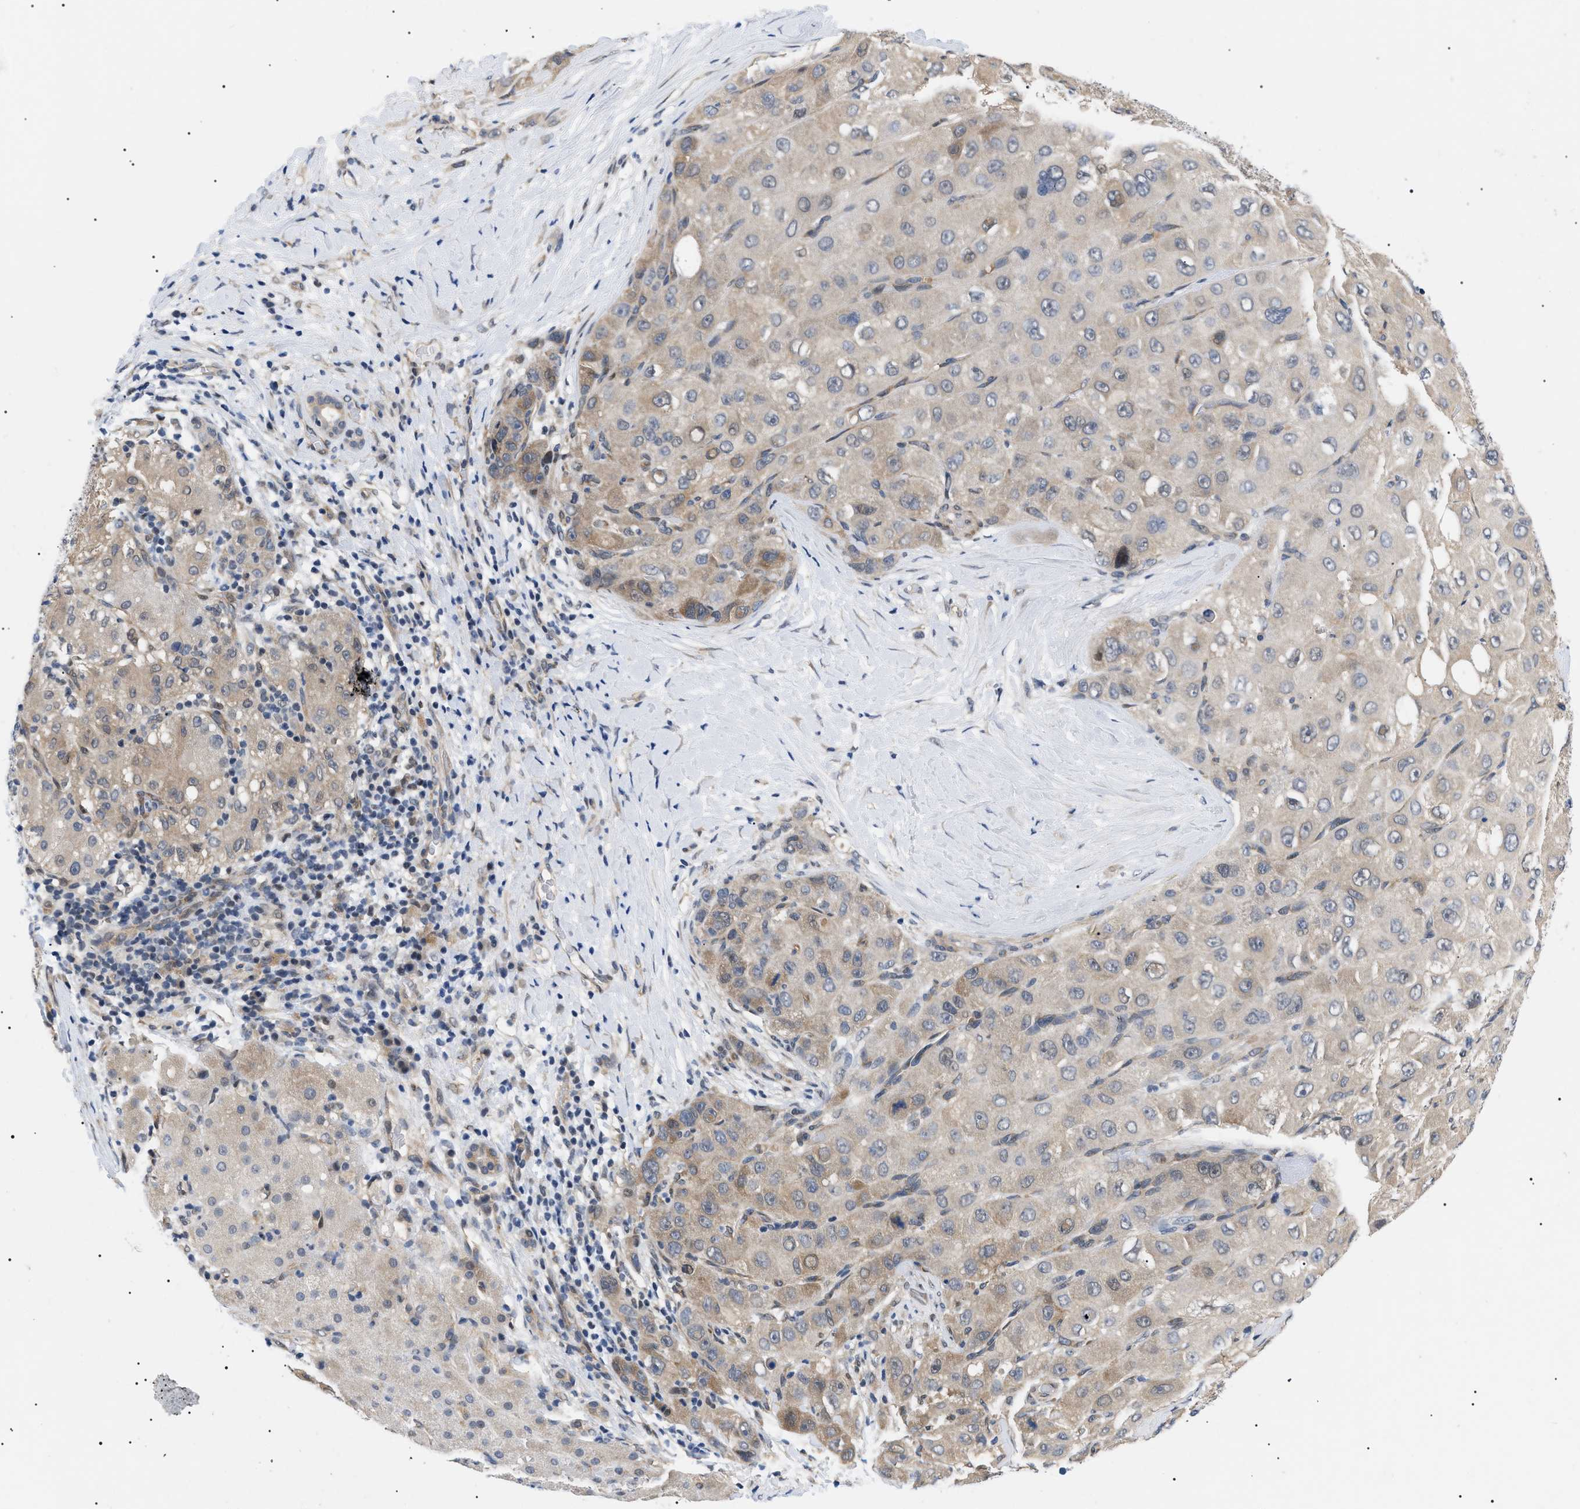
{"staining": {"intensity": "weak", "quantity": "25%-75%", "location": "cytoplasmic/membranous"}, "tissue": "liver cancer", "cell_type": "Tumor cells", "image_type": "cancer", "snomed": [{"axis": "morphology", "description": "Carcinoma, Hepatocellular, NOS"}, {"axis": "topography", "description": "Liver"}], "caption": "Tumor cells demonstrate weak cytoplasmic/membranous staining in approximately 25%-75% of cells in hepatocellular carcinoma (liver). The staining was performed using DAB (3,3'-diaminobenzidine), with brown indicating positive protein expression. Nuclei are stained blue with hematoxylin.", "gene": "GARRE1", "patient": {"sex": "male", "age": 80}}